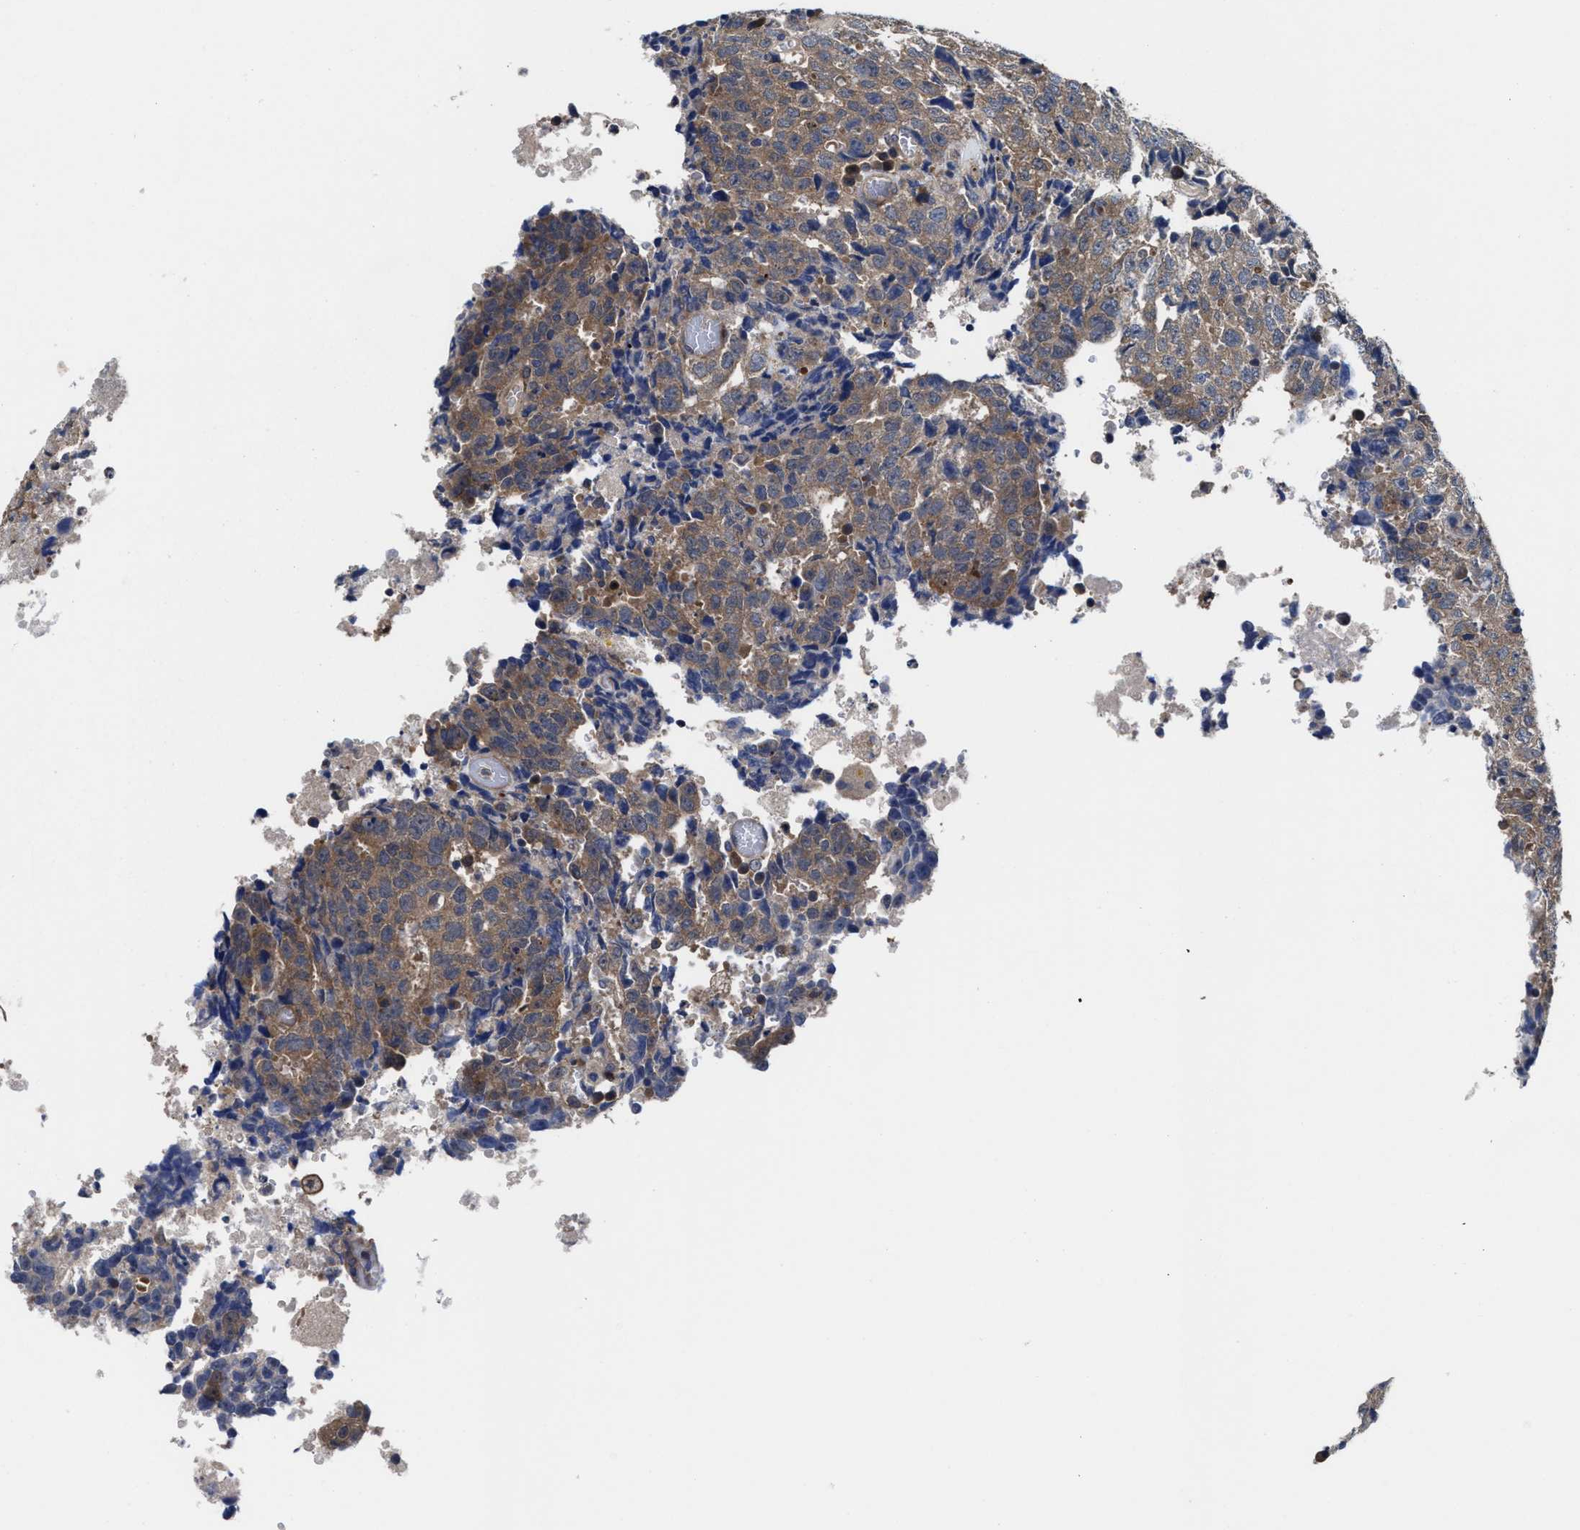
{"staining": {"intensity": "moderate", "quantity": "25%-75%", "location": "cytoplasmic/membranous"}, "tissue": "testis cancer", "cell_type": "Tumor cells", "image_type": "cancer", "snomed": [{"axis": "morphology", "description": "Necrosis, NOS"}, {"axis": "morphology", "description": "Carcinoma, Embryonal, NOS"}, {"axis": "topography", "description": "Testis"}], "caption": "A brown stain highlights moderate cytoplasmic/membranous expression of a protein in embryonal carcinoma (testis) tumor cells. (DAB (3,3'-diaminobenzidine) IHC, brown staining for protein, blue staining for nuclei).", "gene": "TXNDC17", "patient": {"sex": "male", "age": 19}}